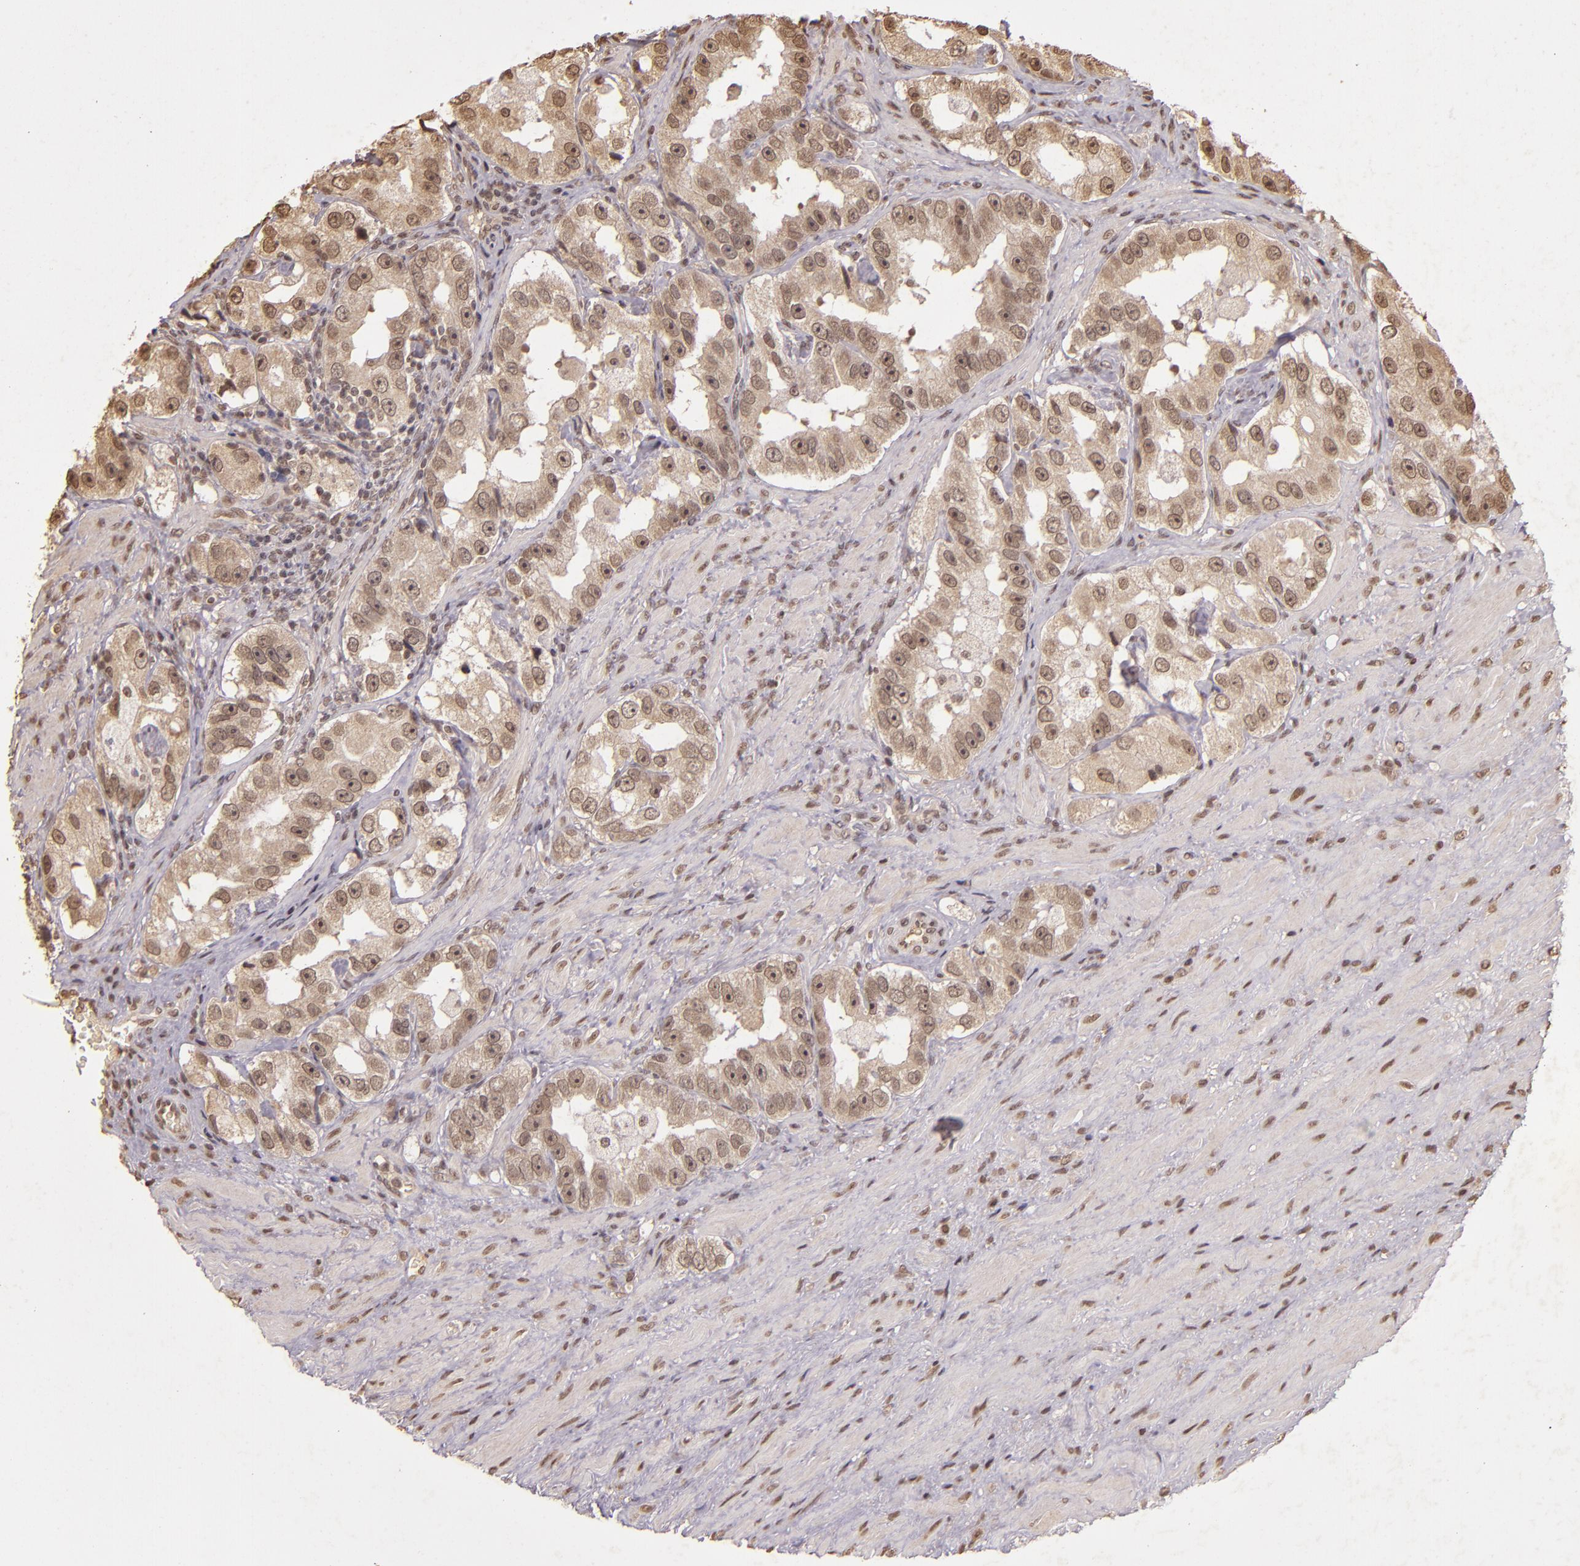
{"staining": {"intensity": "weak", "quantity": ">75%", "location": "cytoplasmic/membranous,nuclear"}, "tissue": "prostate cancer", "cell_type": "Tumor cells", "image_type": "cancer", "snomed": [{"axis": "morphology", "description": "Adenocarcinoma, High grade"}, {"axis": "topography", "description": "Prostate"}], "caption": "Immunohistochemical staining of human prostate cancer displays low levels of weak cytoplasmic/membranous and nuclear positivity in about >75% of tumor cells.", "gene": "CUL1", "patient": {"sex": "male", "age": 63}}